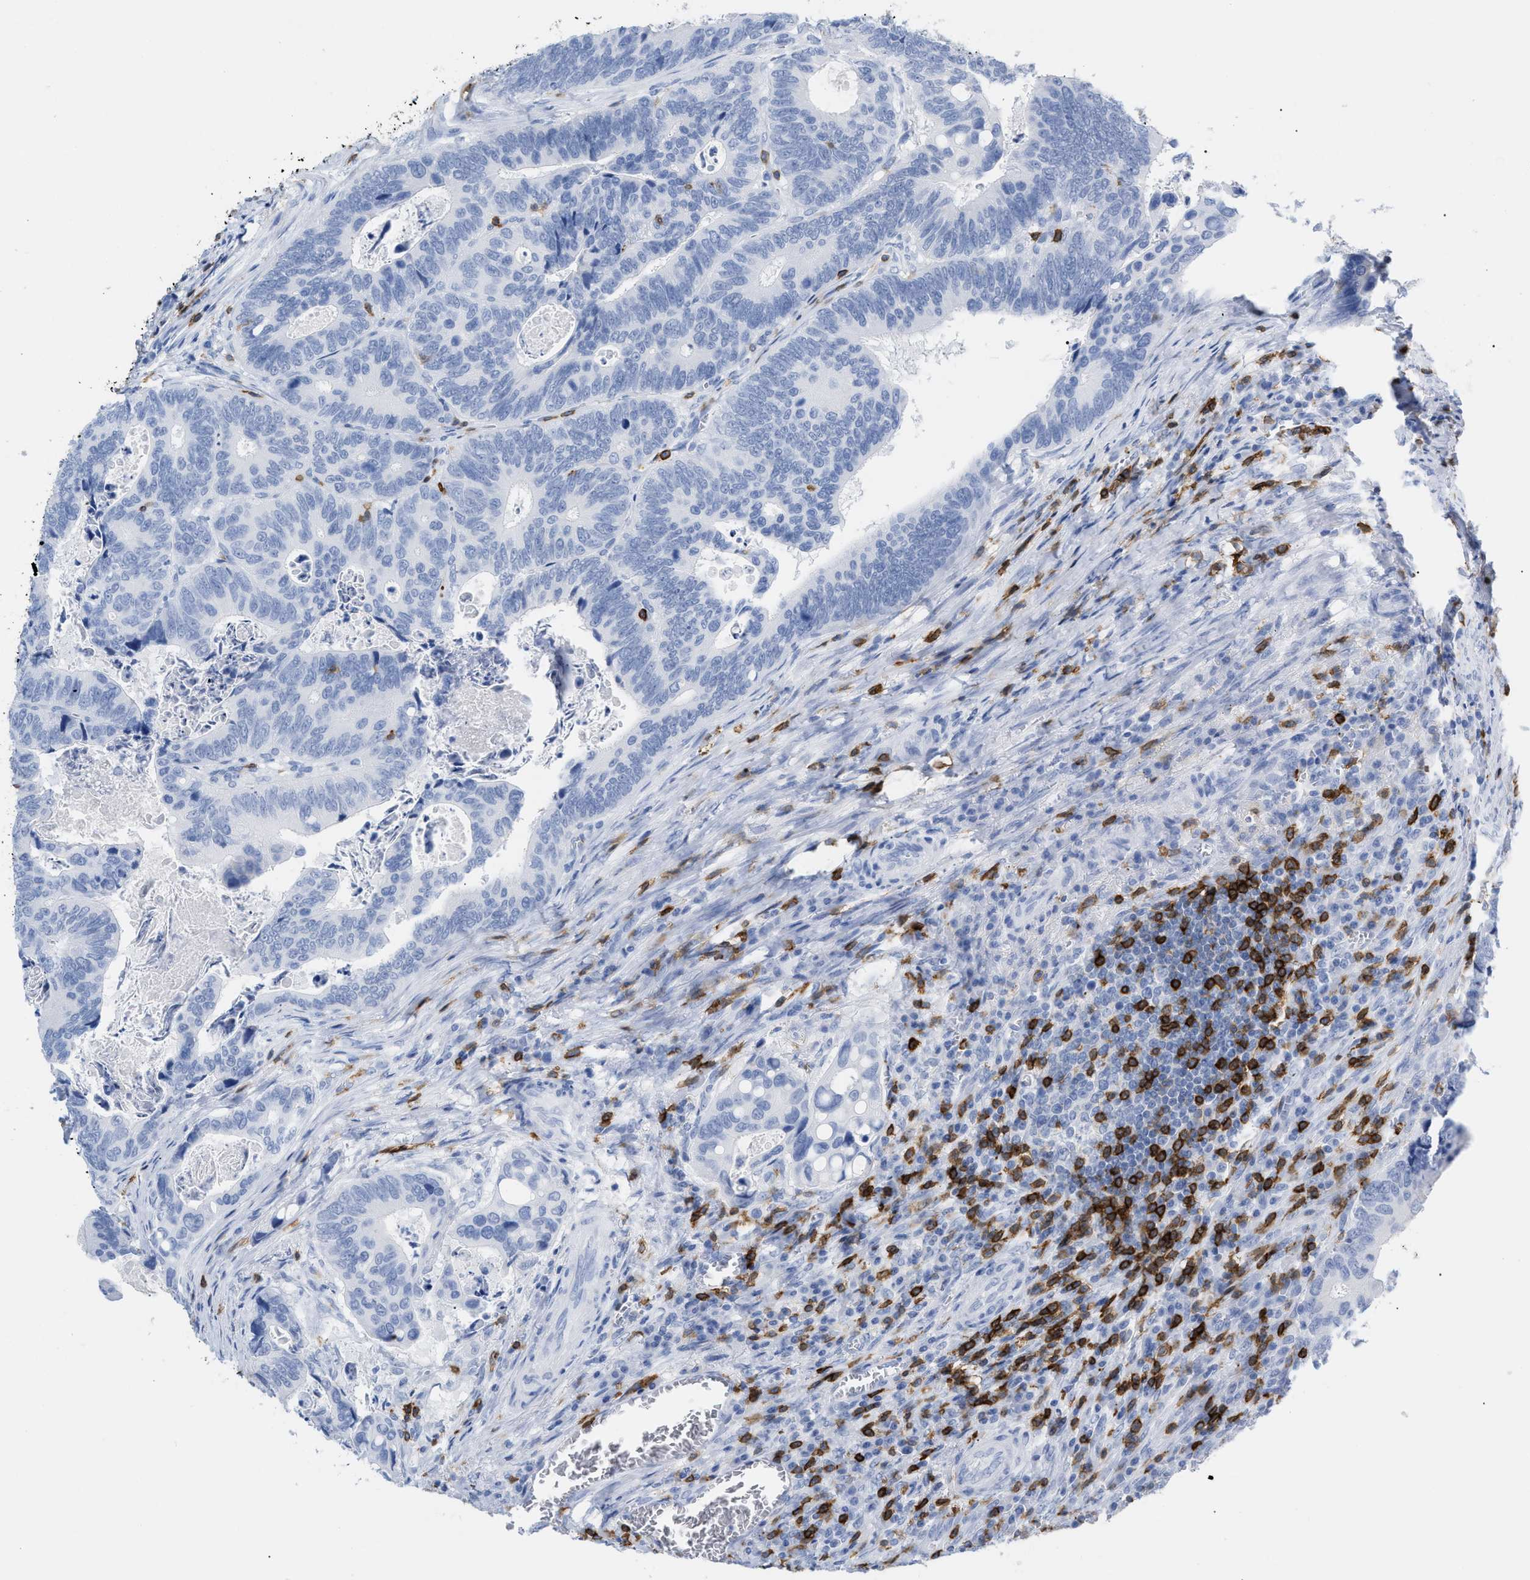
{"staining": {"intensity": "negative", "quantity": "none", "location": "none"}, "tissue": "colorectal cancer", "cell_type": "Tumor cells", "image_type": "cancer", "snomed": [{"axis": "morphology", "description": "Inflammation, NOS"}, {"axis": "morphology", "description": "Adenocarcinoma, NOS"}, {"axis": "topography", "description": "Colon"}], "caption": "This image is of colorectal adenocarcinoma stained with immunohistochemistry (IHC) to label a protein in brown with the nuclei are counter-stained blue. There is no positivity in tumor cells.", "gene": "CD5", "patient": {"sex": "male", "age": 72}}